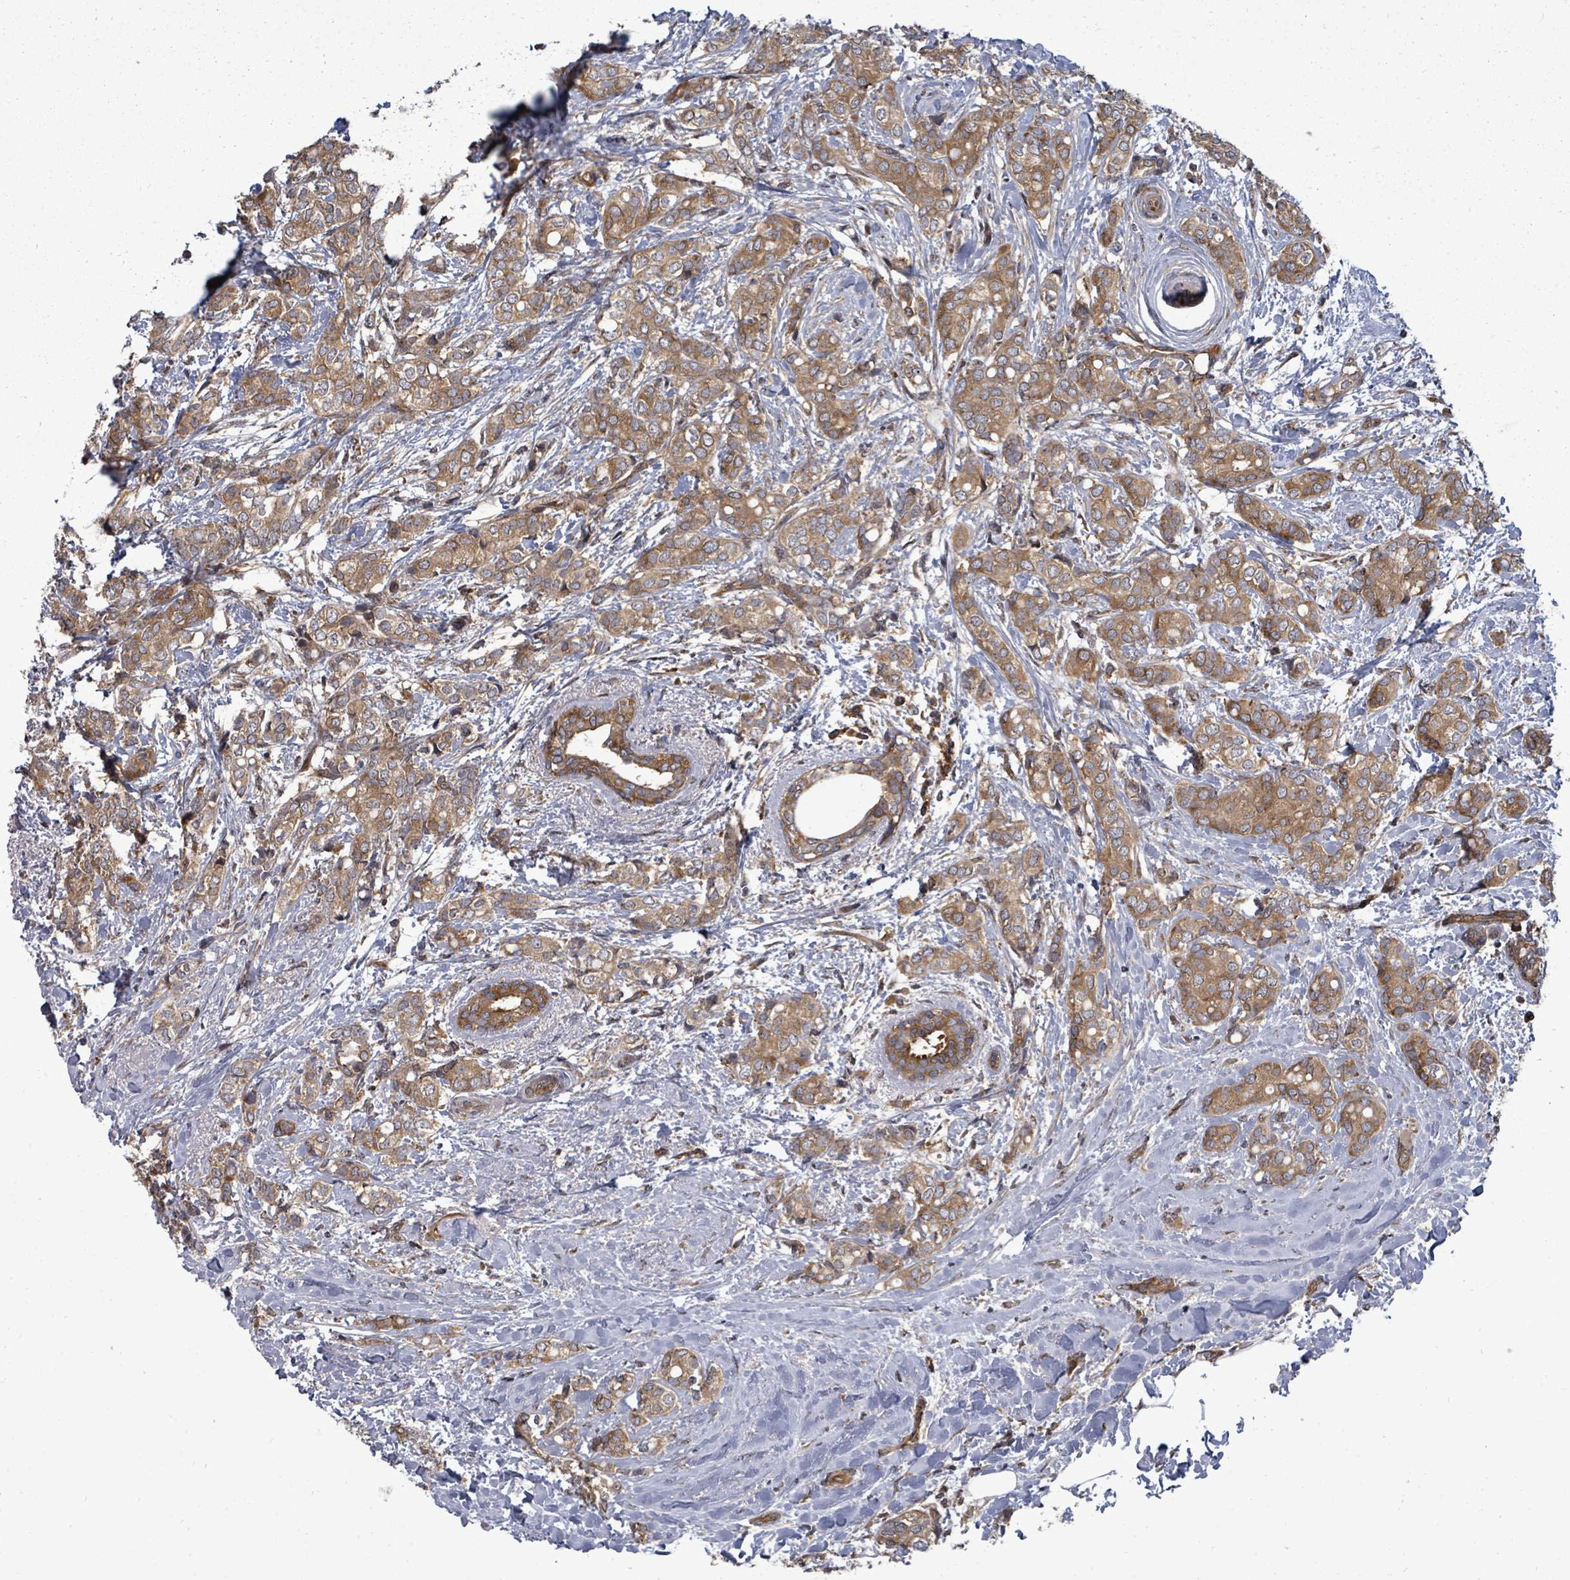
{"staining": {"intensity": "moderate", "quantity": ">75%", "location": "cytoplasmic/membranous"}, "tissue": "breast cancer", "cell_type": "Tumor cells", "image_type": "cancer", "snomed": [{"axis": "morphology", "description": "Duct carcinoma"}, {"axis": "topography", "description": "Breast"}], "caption": "There is medium levels of moderate cytoplasmic/membranous staining in tumor cells of breast cancer, as demonstrated by immunohistochemical staining (brown color).", "gene": "EIF3C", "patient": {"sex": "female", "age": 73}}